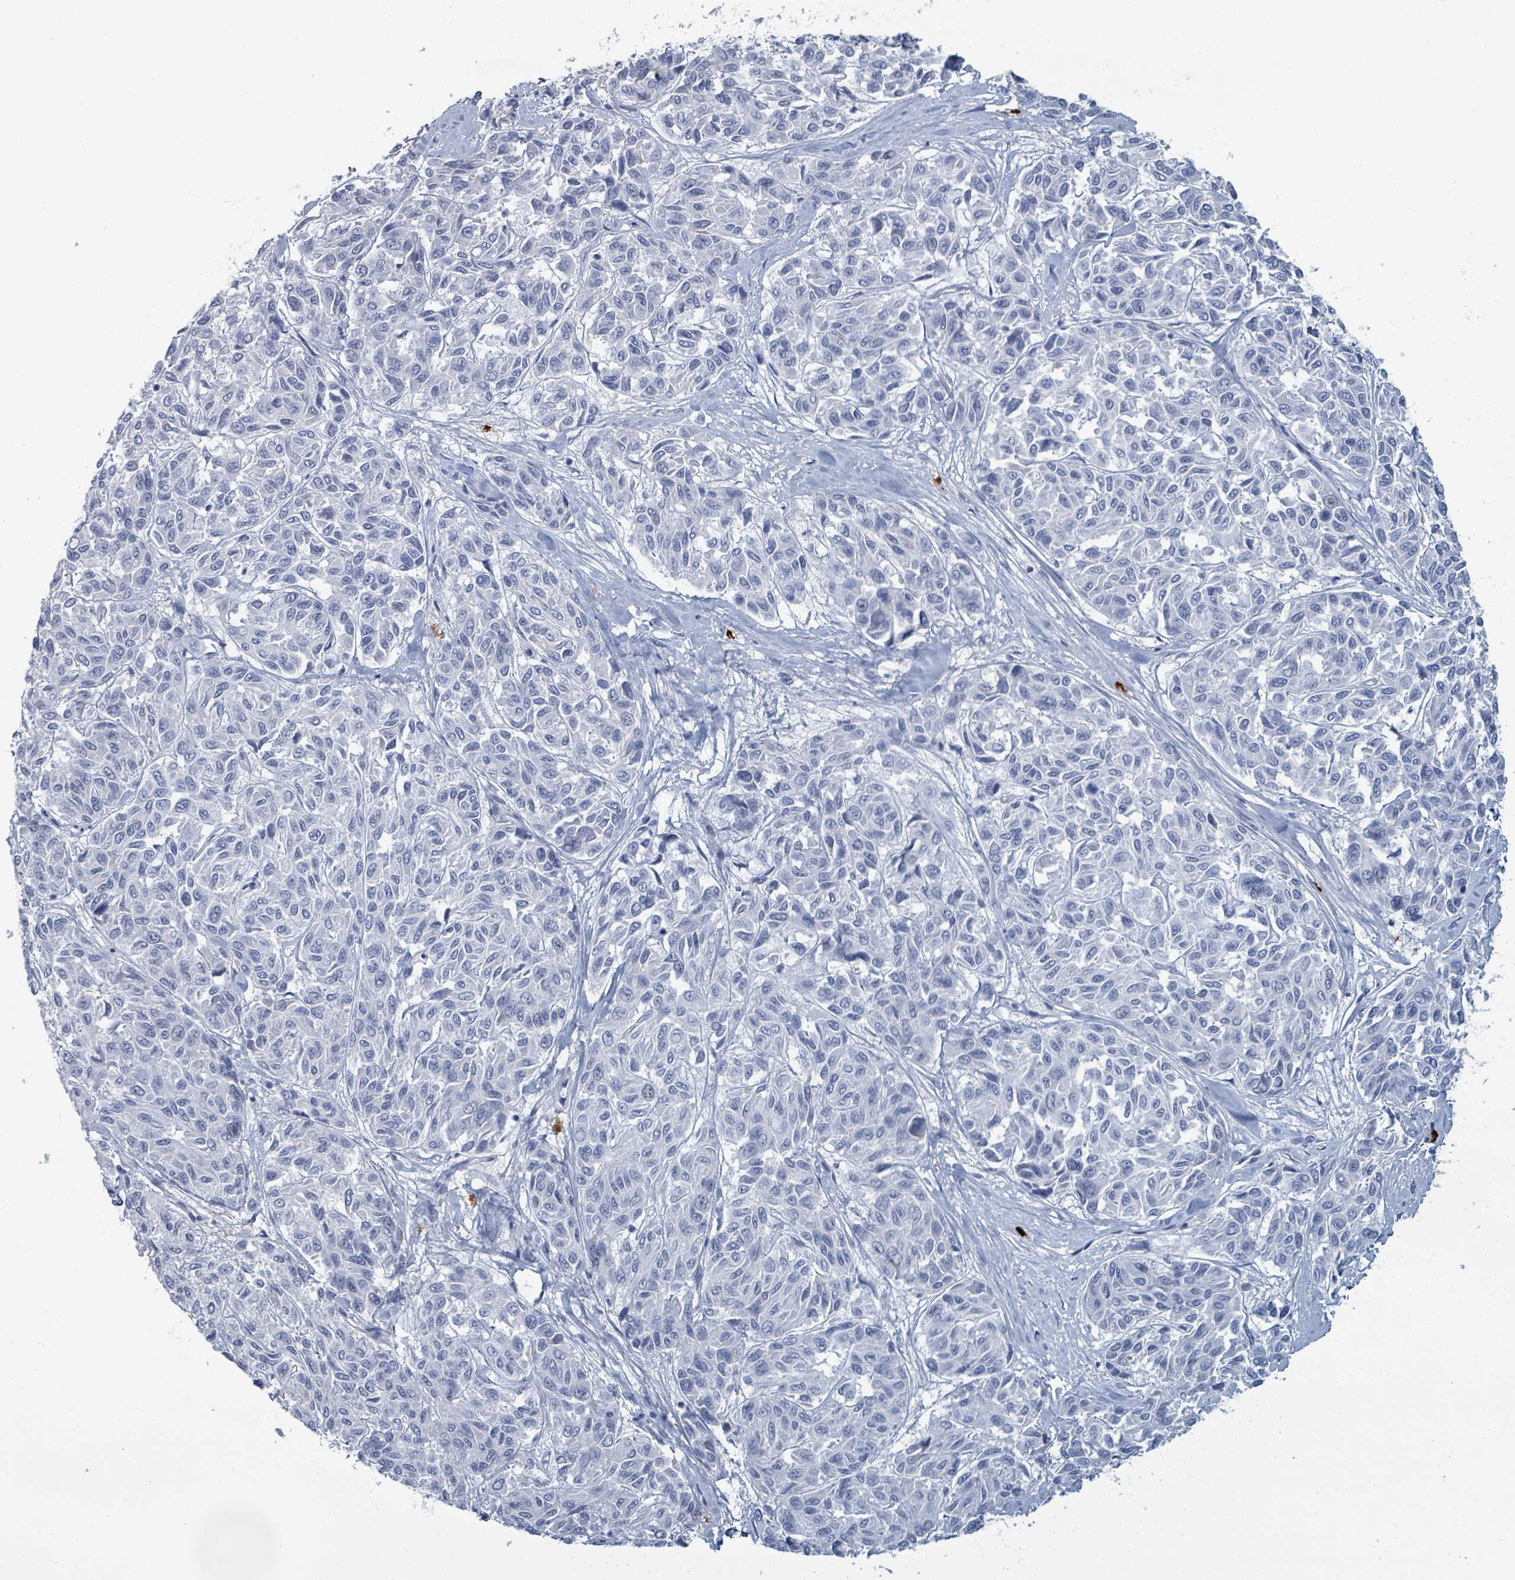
{"staining": {"intensity": "negative", "quantity": "none", "location": "none"}, "tissue": "melanoma", "cell_type": "Tumor cells", "image_type": "cancer", "snomed": [{"axis": "morphology", "description": "Malignant melanoma, NOS"}, {"axis": "topography", "description": "Skin"}], "caption": "Melanoma was stained to show a protein in brown. There is no significant positivity in tumor cells. The staining is performed using DAB brown chromogen with nuclei counter-stained in using hematoxylin.", "gene": "VPS13D", "patient": {"sex": "female", "age": 66}}